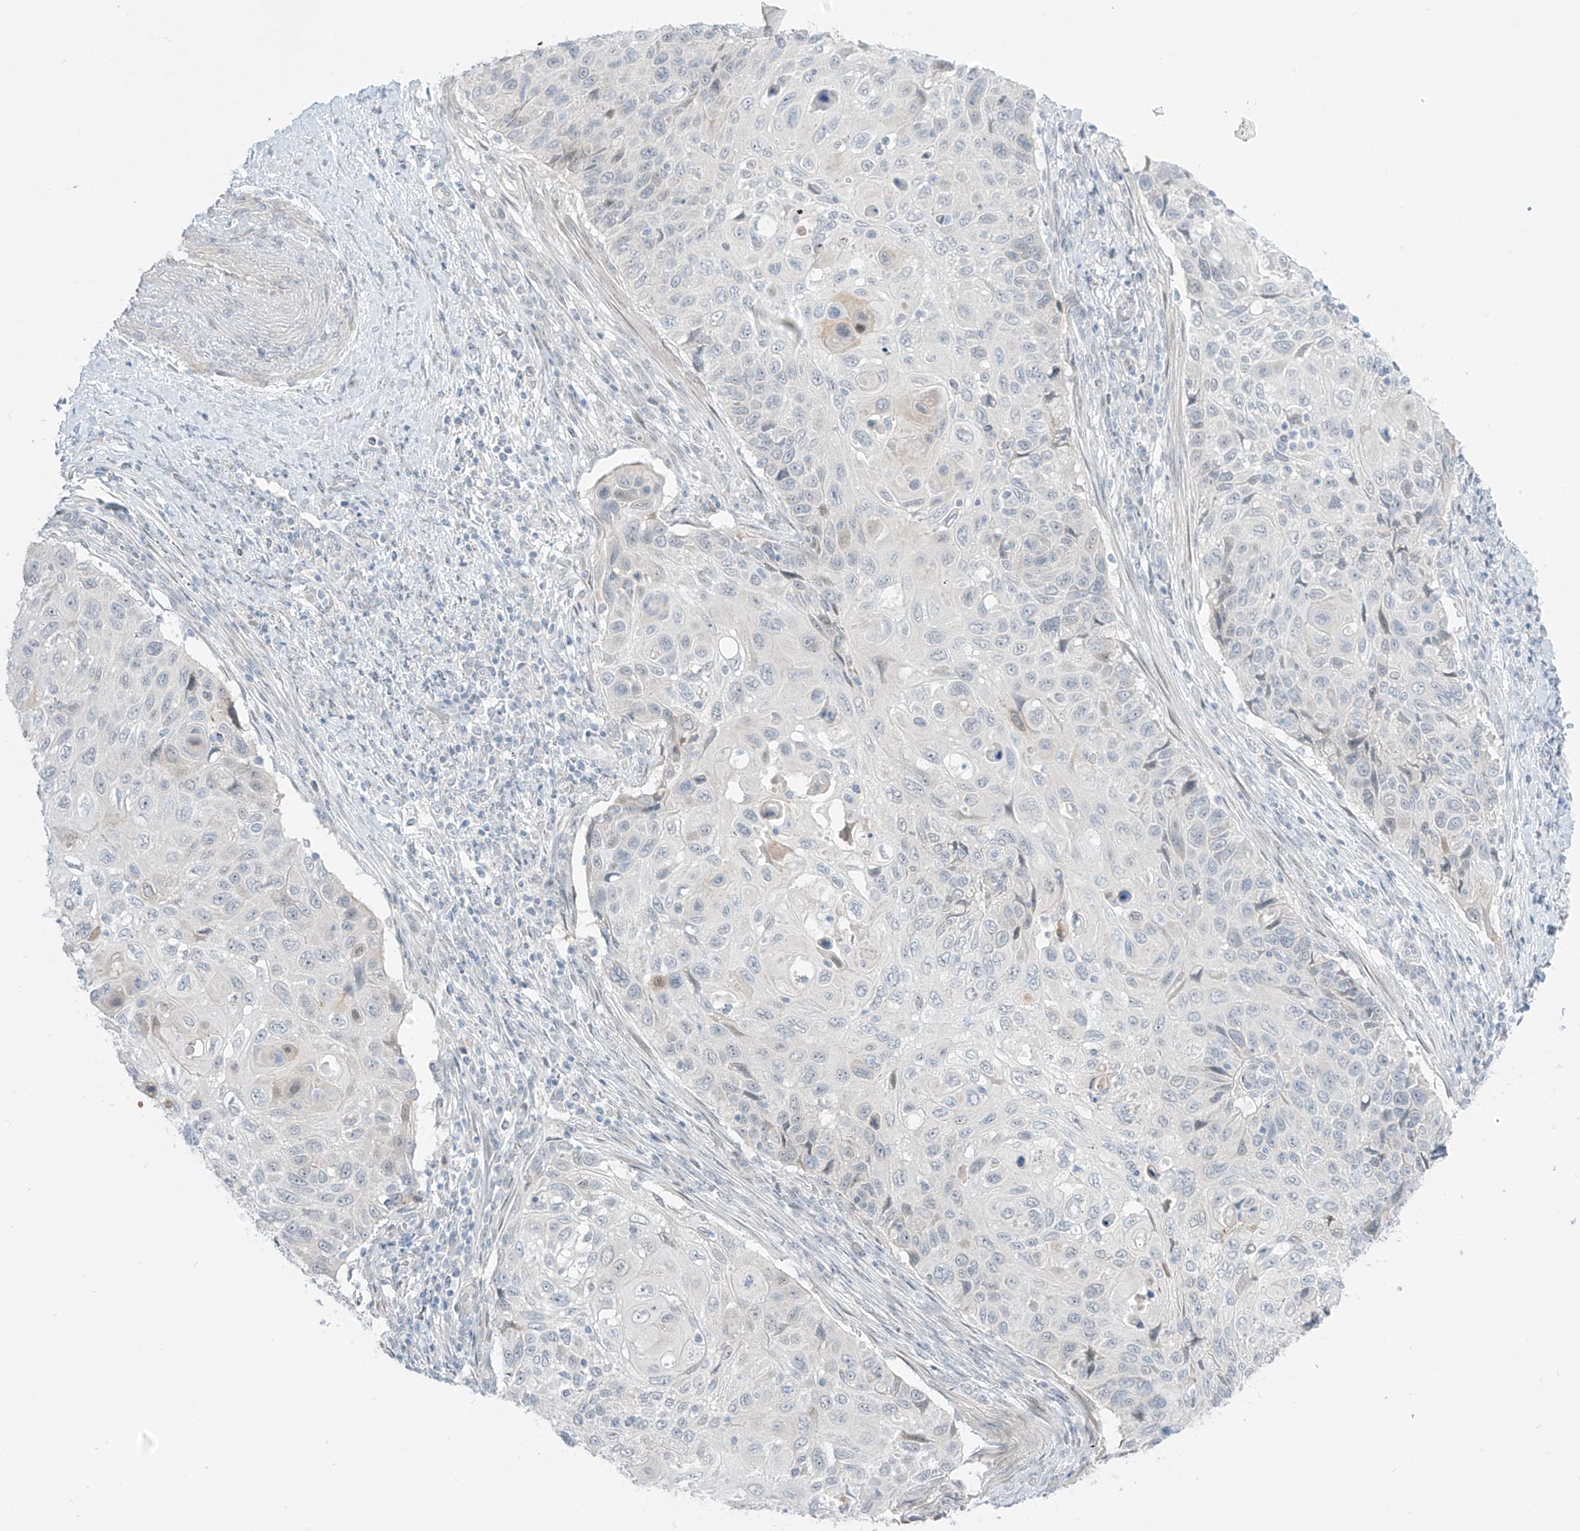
{"staining": {"intensity": "negative", "quantity": "none", "location": "none"}, "tissue": "cervical cancer", "cell_type": "Tumor cells", "image_type": "cancer", "snomed": [{"axis": "morphology", "description": "Squamous cell carcinoma, NOS"}, {"axis": "topography", "description": "Cervix"}], "caption": "IHC photomicrograph of cervical cancer (squamous cell carcinoma) stained for a protein (brown), which displays no staining in tumor cells.", "gene": "ASPRV1", "patient": {"sex": "female", "age": 70}}